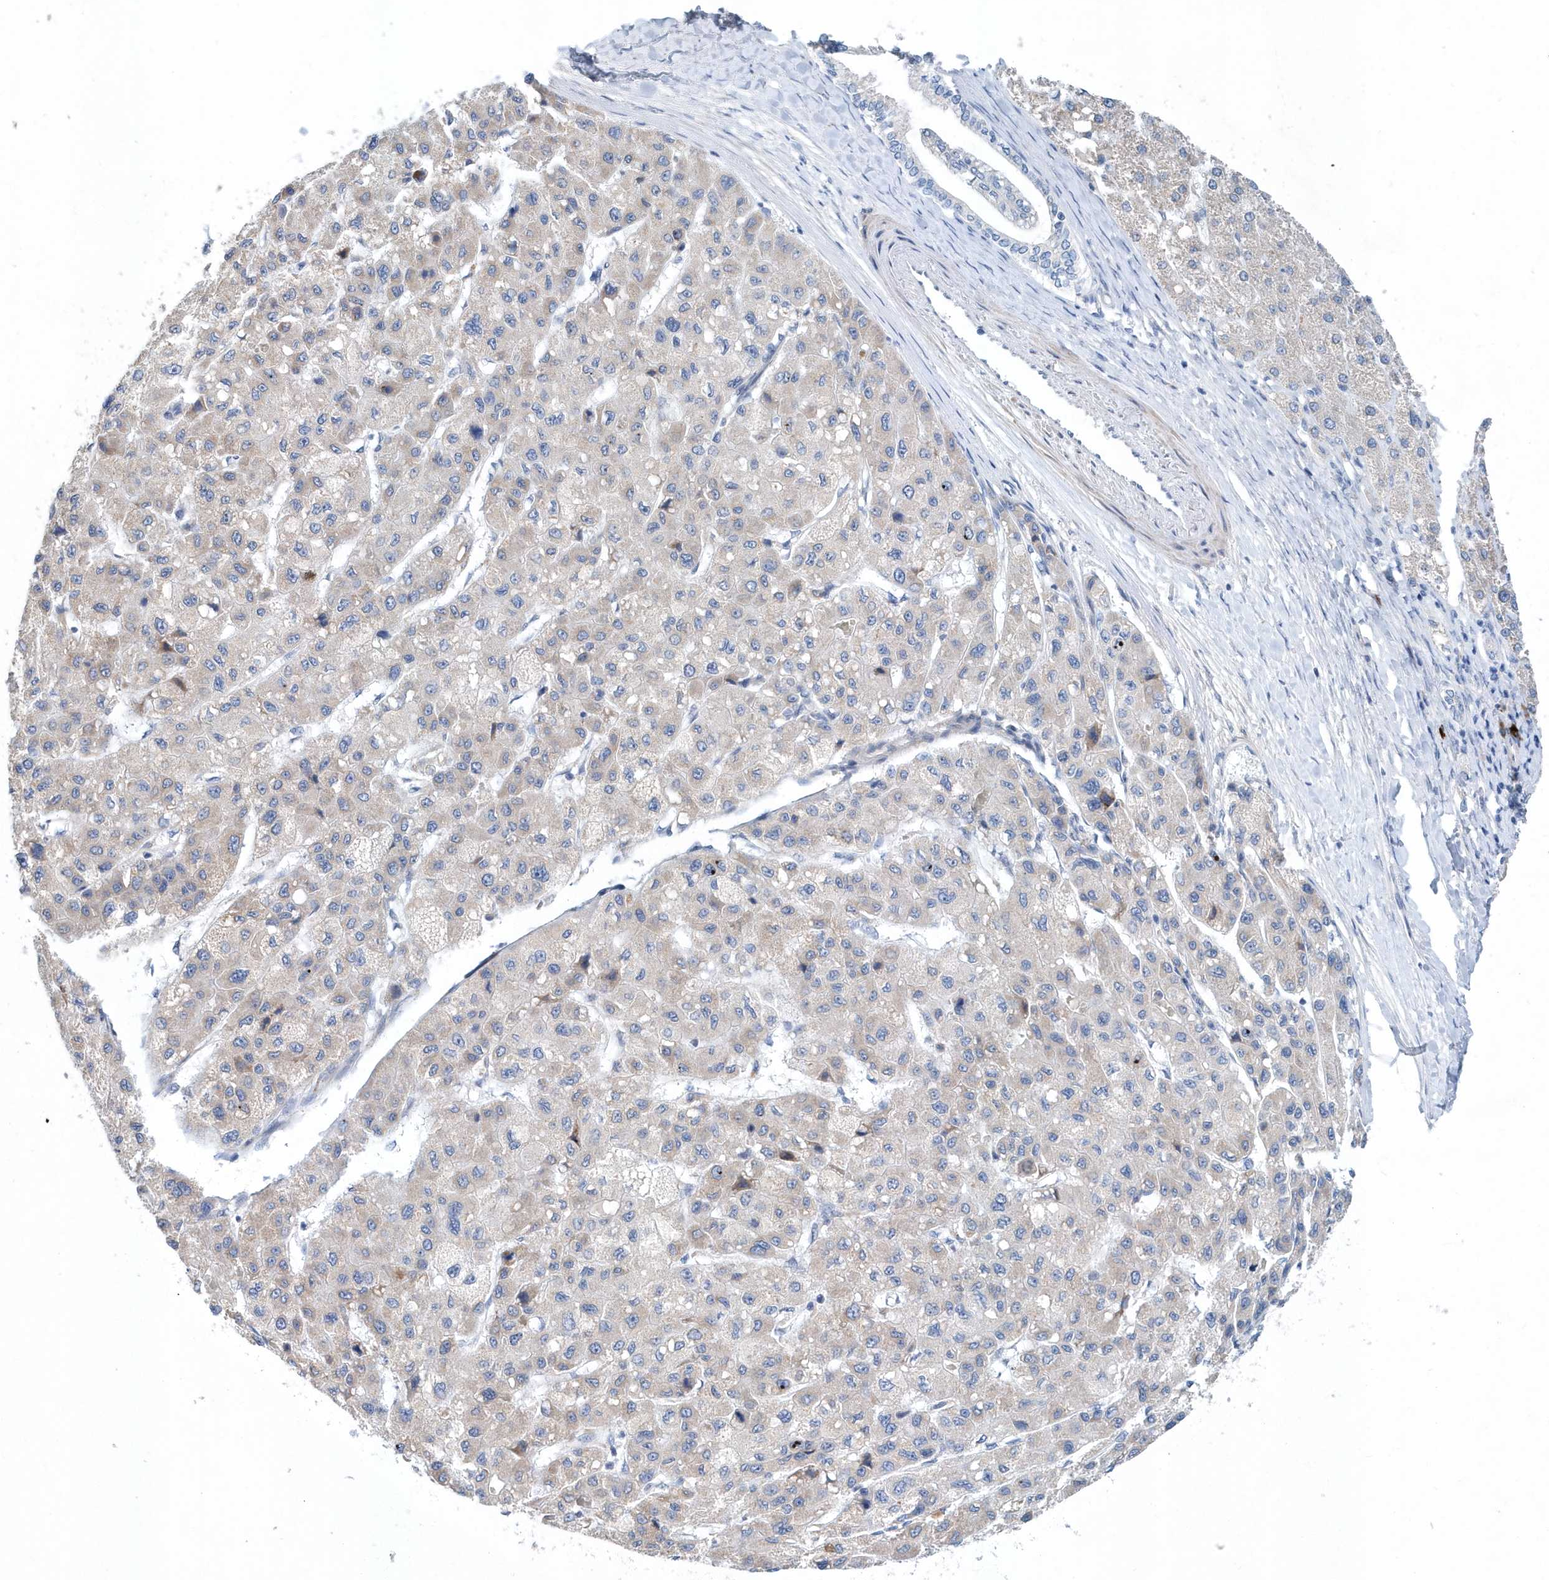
{"staining": {"intensity": "weak", "quantity": "<25%", "location": "cytoplasmic/membranous"}, "tissue": "liver cancer", "cell_type": "Tumor cells", "image_type": "cancer", "snomed": [{"axis": "morphology", "description": "Carcinoma, Hepatocellular, NOS"}, {"axis": "topography", "description": "Liver"}], "caption": "Liver hepatocellular carcinoma was stained to show a protein in brown. There is no significant staining in tumor cells.", "gene": "PFN2", "patient": {"sex": "male", "age": 80}}